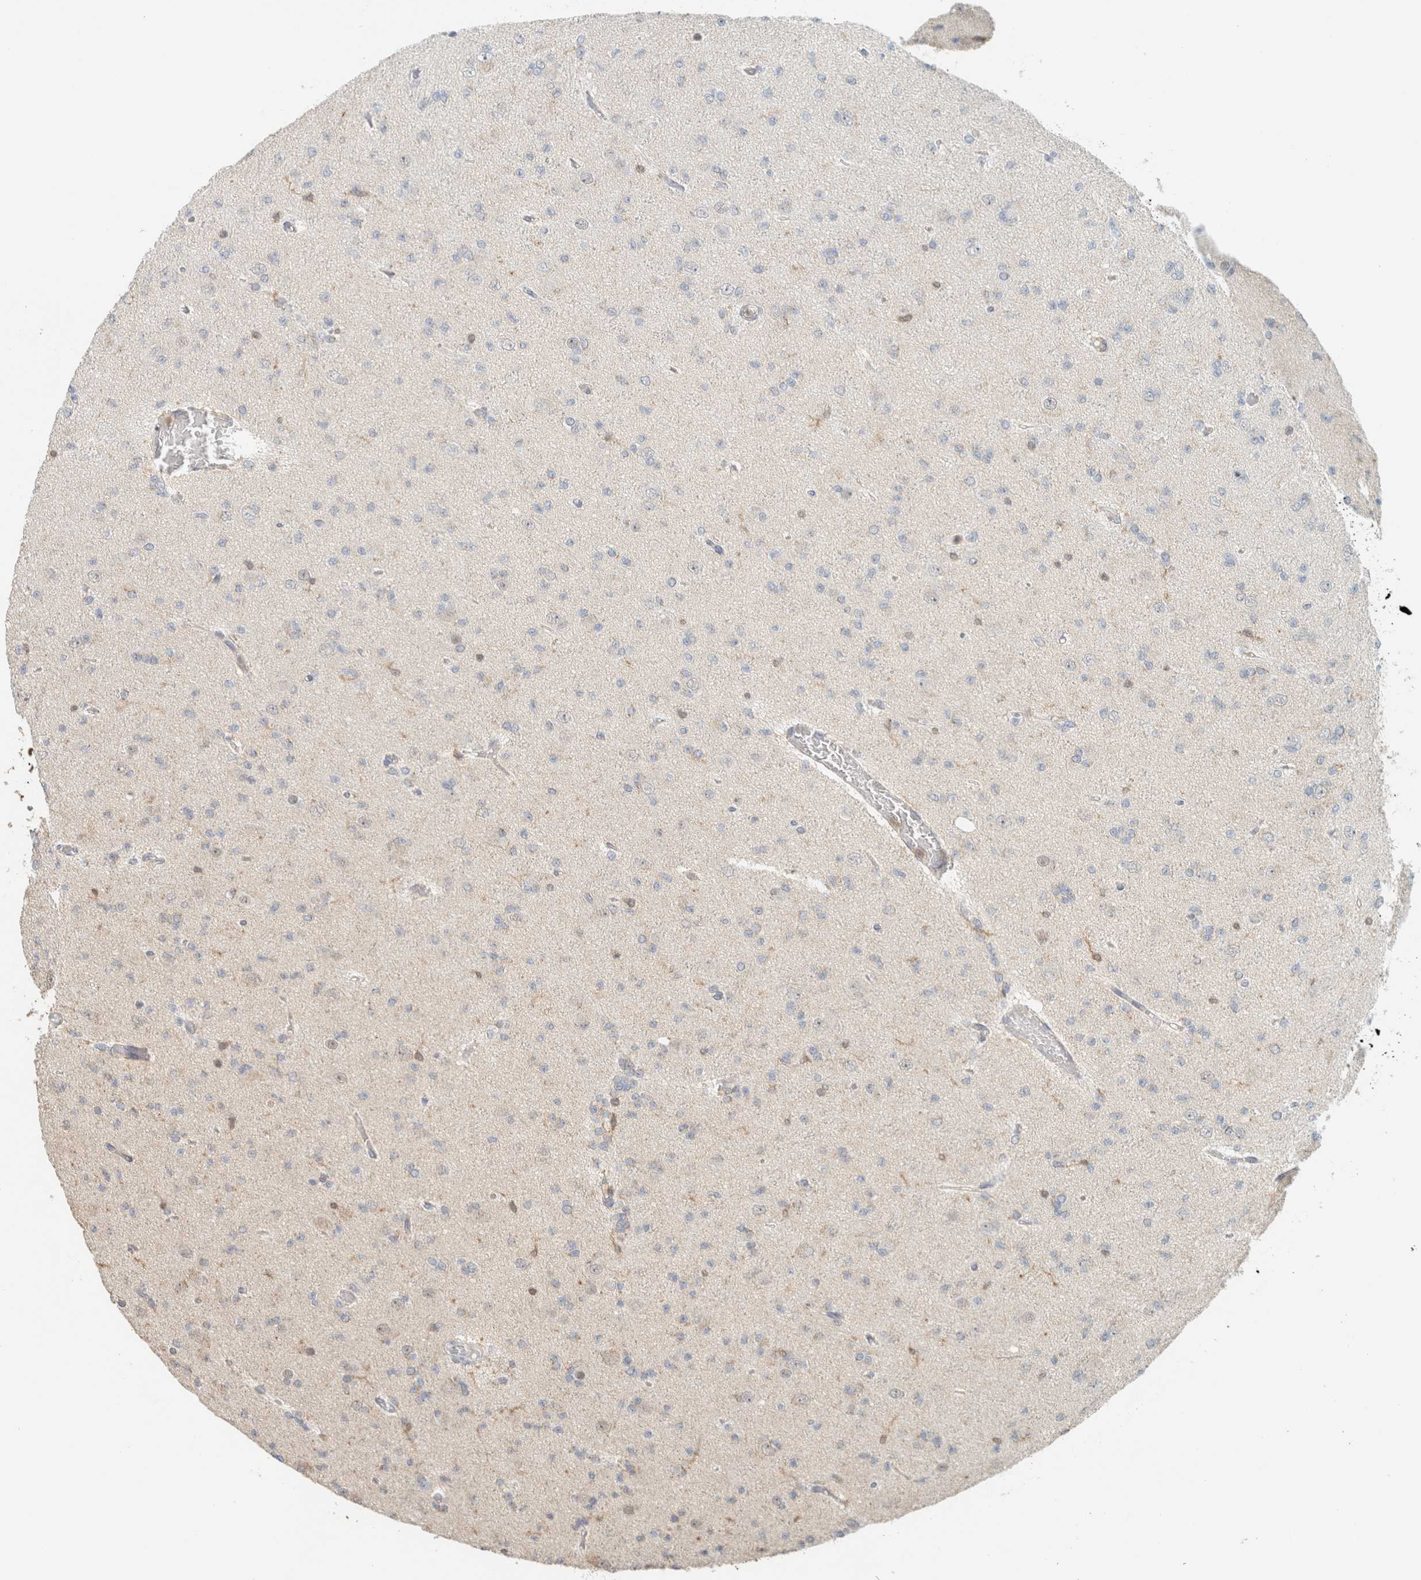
{"staining": {"intensity": "negative", "quantity": "none", "location": "none"}, "tissue": "glioma", "cell_type": "Tumor cells", "image_type": "cancer", "snomed": [{"axis": "morphology", "description": "Glioma, malignant, Low grade"}, {"axis": "topography", "description": "Brain"}], "caption": "DAB immunohistochemical staining of human glioma displays no significant expression in tumor cells. The staining is performed using DAB brown chromogen with nuclei counter-stained in using hematoxylin.", "gene": "CAPG", "patient": {"sex": "female", "age": 22}}